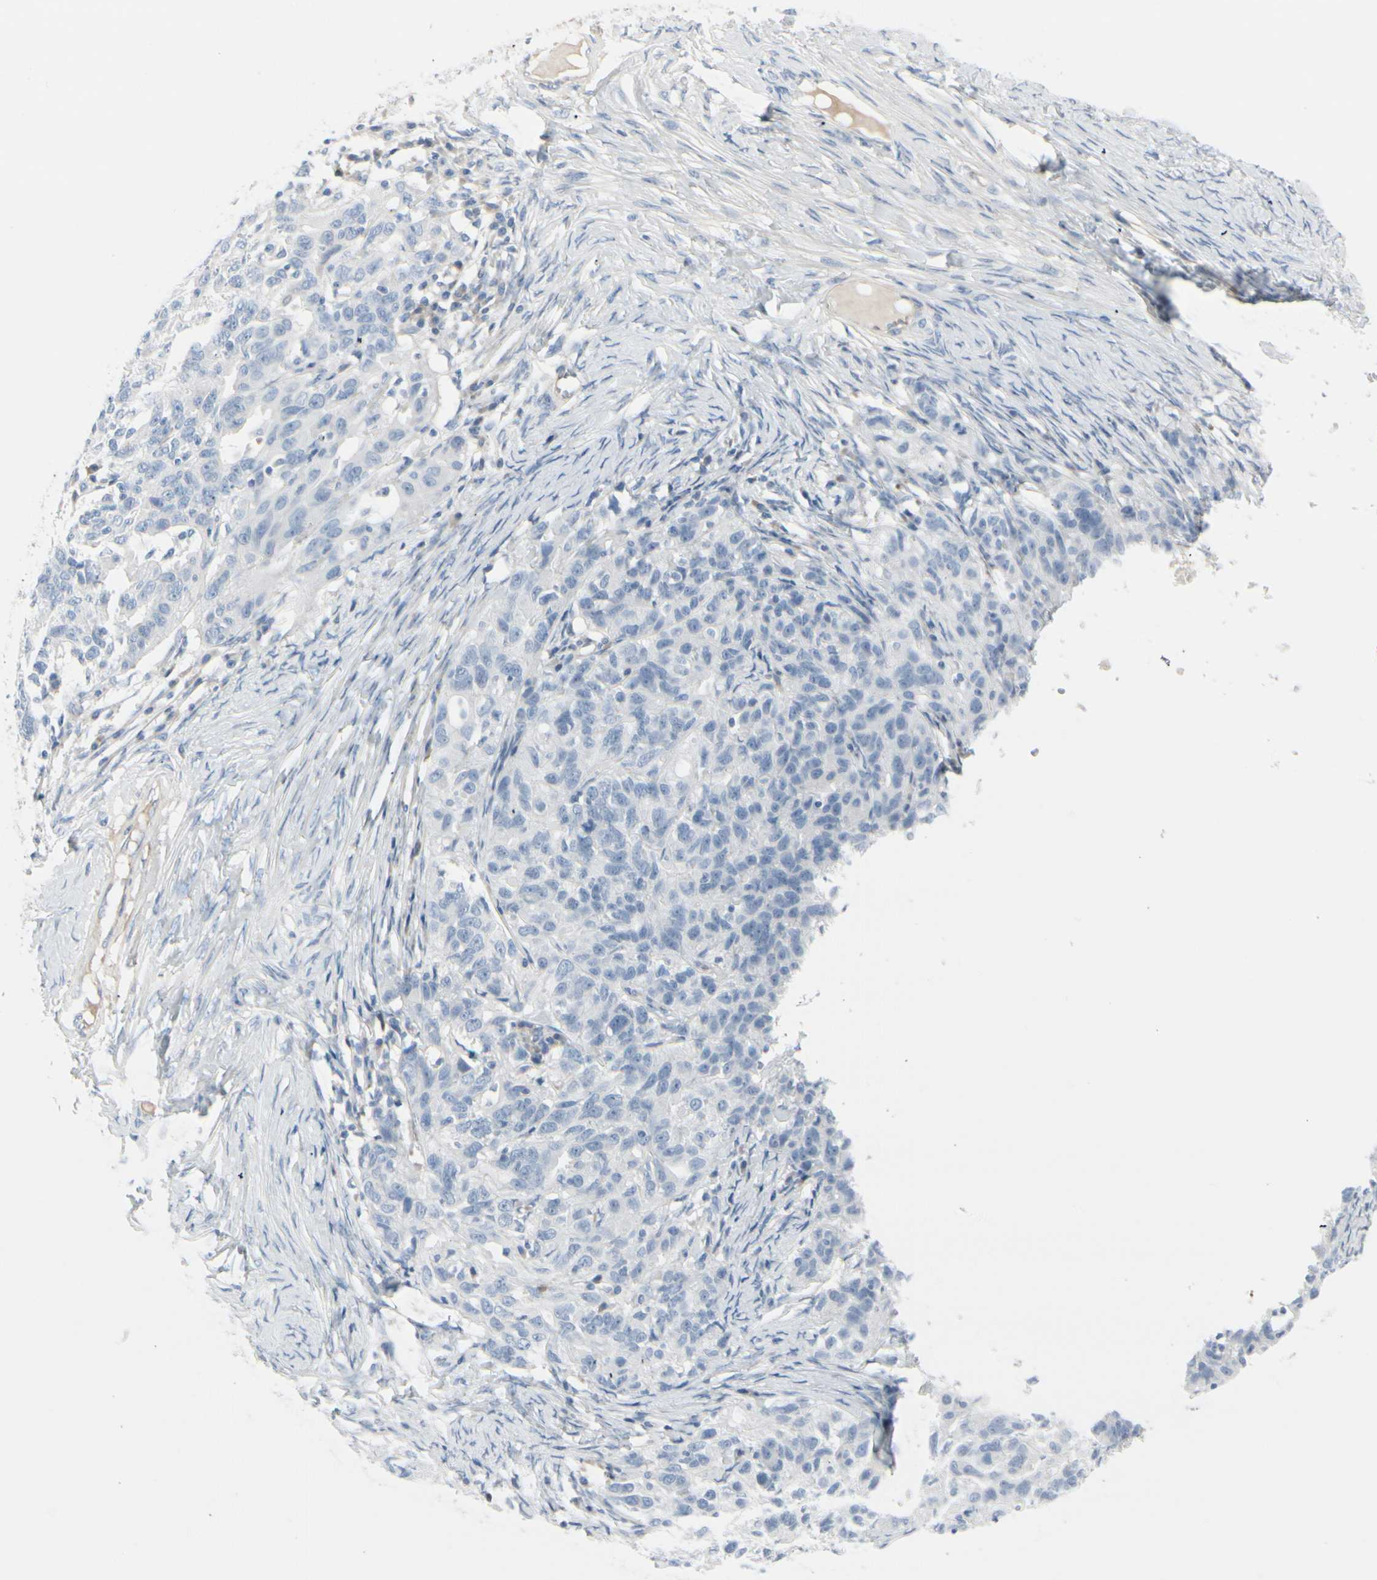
{"staining": {"intensity": "negative", "quantity": "none", "location": "none"}, "tissue": "ovarian cancer", "cell_type": "Tumor cells", "image_type": "cancer", "snomed": [{"axis": "morphology", "description": "Cystadenocarcinoma, serous, NOS"}, {"axis": "topography", "description": "Ovary"}], "caption": "A histopathology image of ovarian cancer (serous cystadenocarcinoma) stained for a protein reveals no brown staining in tumor cells.", "gene": "CDHR5", "patient": {"sex": "female", "age": 82}}